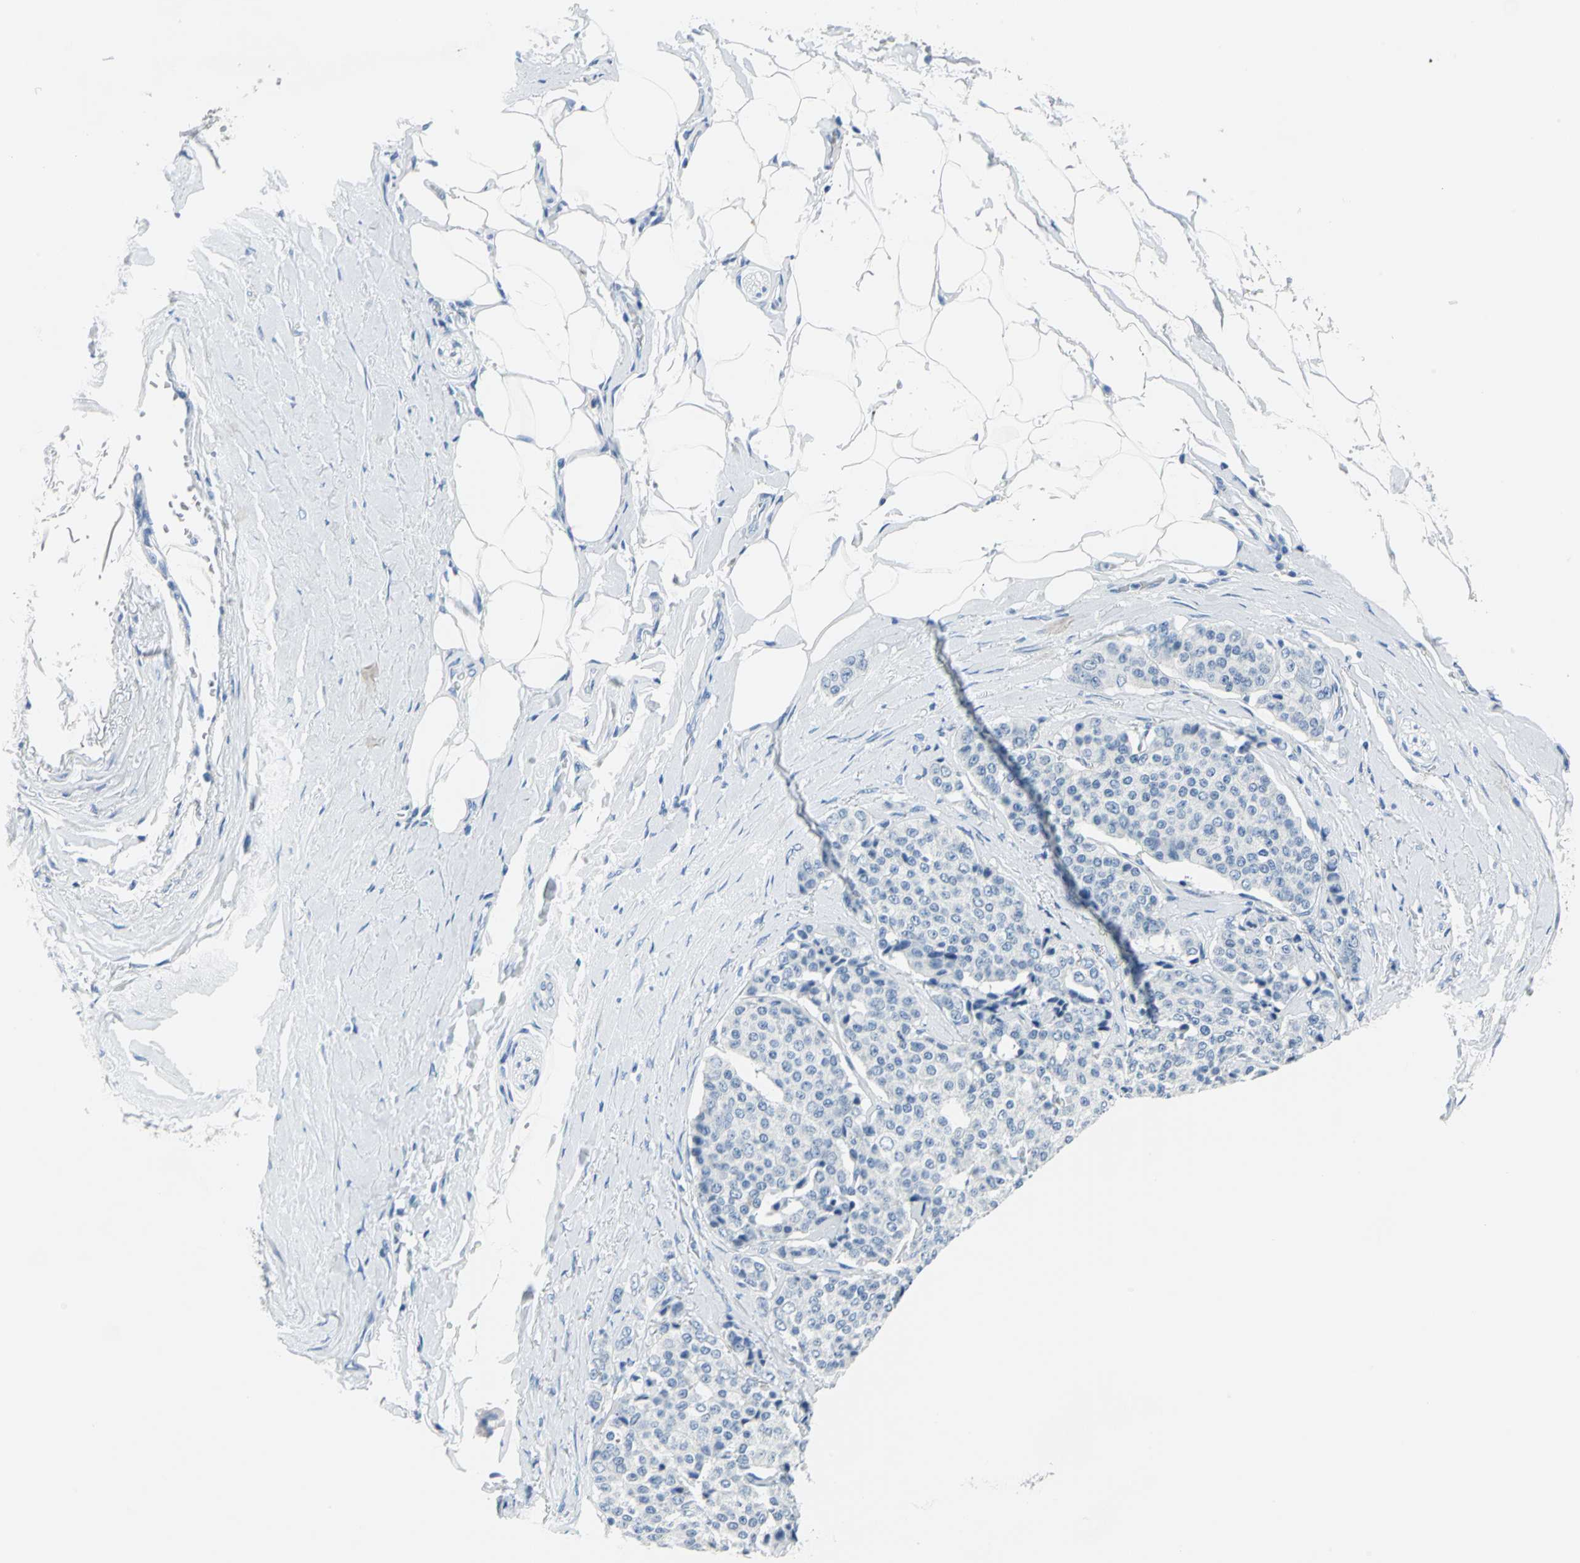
{"staining": {"intensity": "negative", "quantity": "none", "location": "none"}, "tissue": "carcinoid", "cell_type": "Tumor cells", "image_type": "cancer", "snomed": [{"axis": "morphology", "description": "Carcinoid, malignant, NOS"}, {"axis": "topography", "description": "Colon"}], "caption": "Immunohistochemistry (IHC) of carcinoid demonstrates no positivity in tumor cells.", "gene": "SFN", "patient": {"sex": "female", "age": 61}}